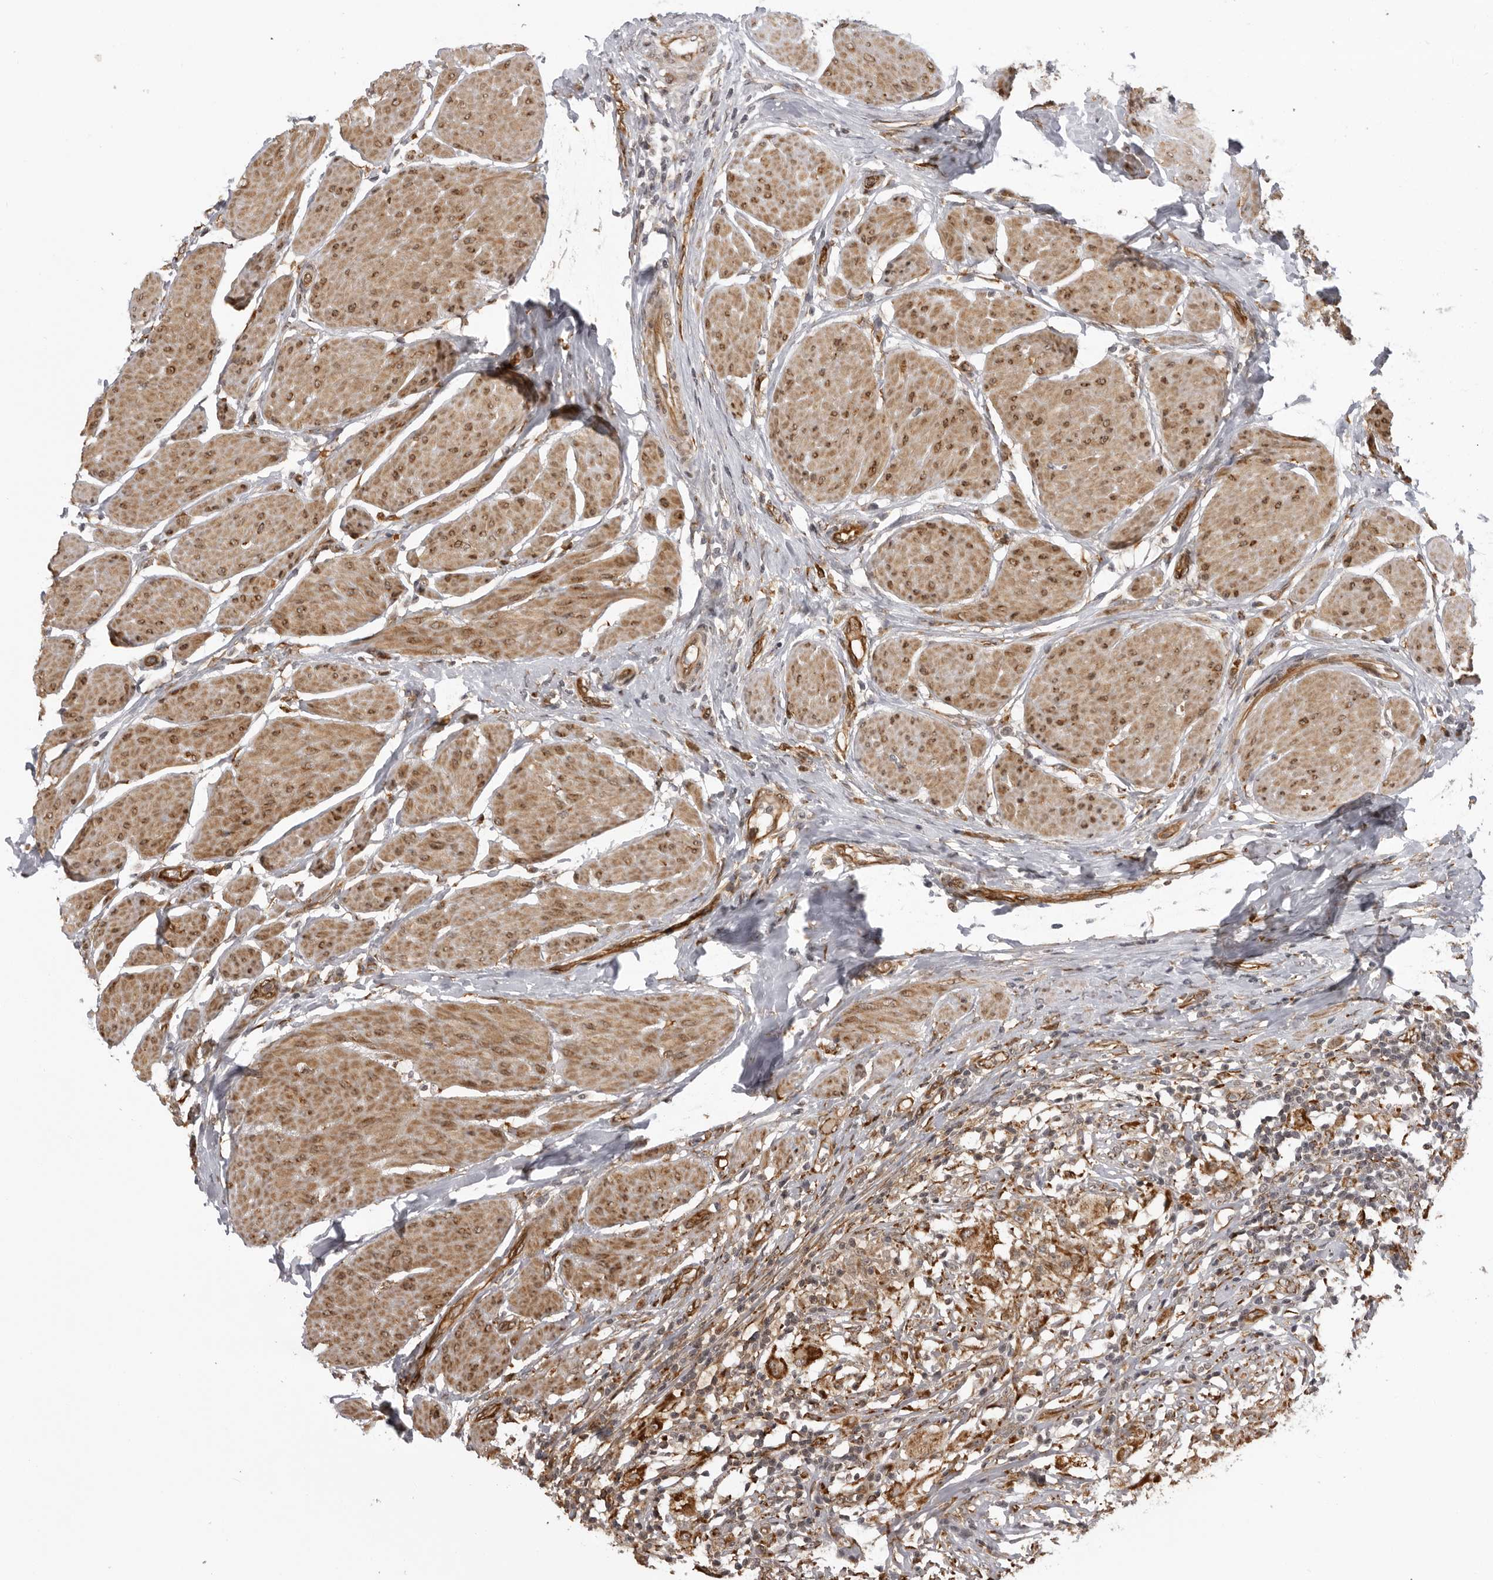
{"staining": {"intensity": "strong", "quantity": "<25%", "location": "cytoplasmic/membranous"}, "tissue": "urothelial cancer", "cell_type": "Tumor cells", "image_type": "cancer", "snomed": [{"axis": "morphology", "description": "Normal tissue, NOS"}, {"axis": "morphology", "description": "Urothelial carcinoma, Low grade"}, {"axis": "topography", "description": "Smooth muscle"}, {"axis": "topography", "description": "Urinary bladder"}], "caption": "Immunohistochemistry (IHC) histopathology image of neoplastic tissue: urothelial cancer stained using immunohistochemistry (IHC) shows medium levels of strong protein expression localized specifically in the cytoplasmic/membranous of tumor cells, appearing as a cytoplasmic/membranous brown color.", "gene": "DNAH14", "patient": {"sex": "male", "age": 60}}